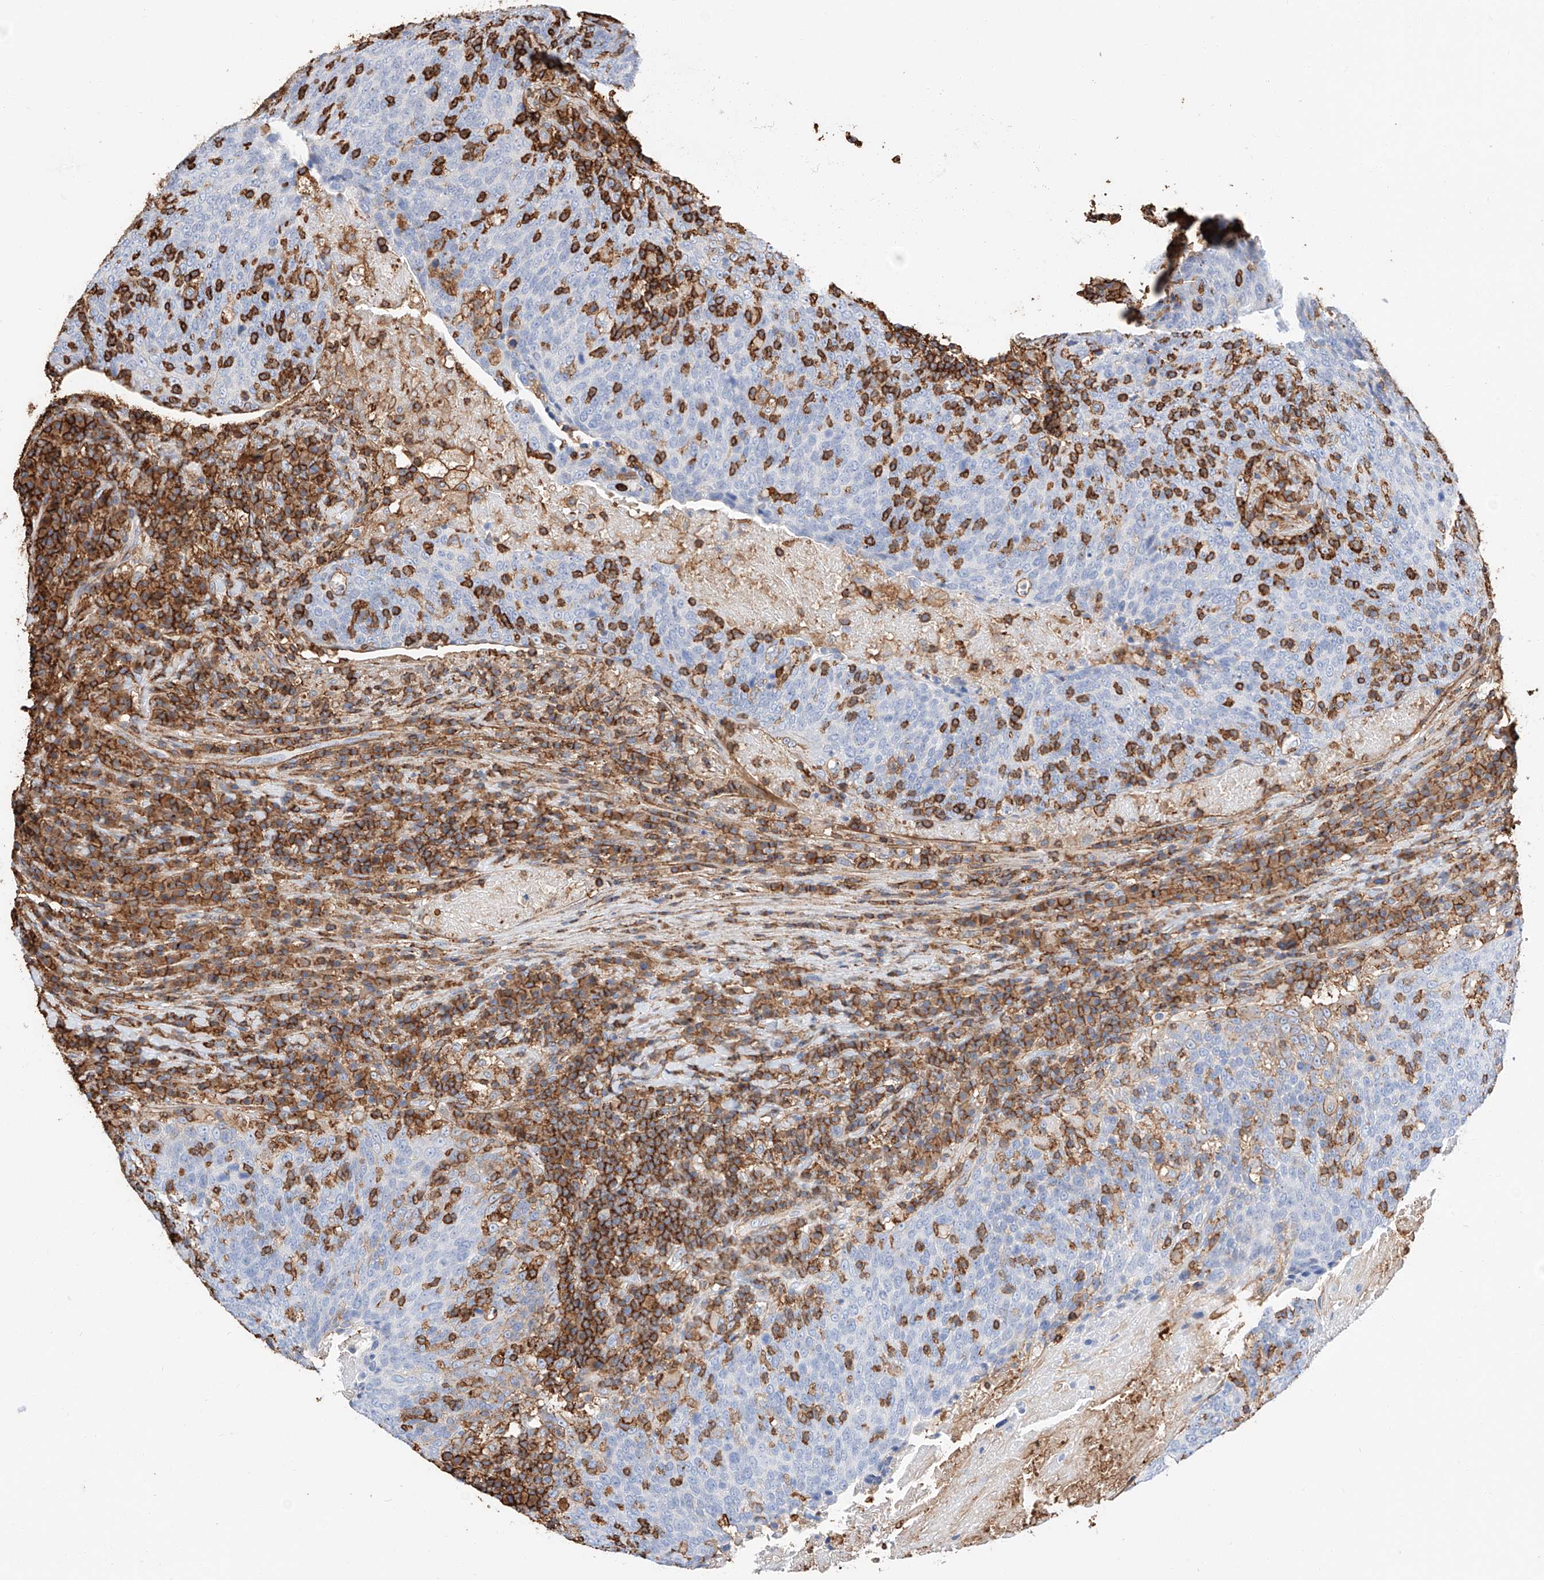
{"staining": {"intensity": "negative", "quantity": "none", "location": "none"}, "tissue": "head and neck cancer", "cell_type": "Tumor cells", "image_type": "cancer", "snomed": [{"axis": "morphology", "description": "Squamous cell carcinoma, NOS"}, {"axis": "morphology", "description": "Squamous cell carcinoma, metastatic, NOS"}, {"axis": "topography", "description": "Lymph node"}, {"axis": "topography", "description": "Head-Neck"}], "caption": "Tumor cells are negative for brown protein staining in head and neck cancer.", "gene": "WFS1", "patient": {"sex": "male", "age": 62}}